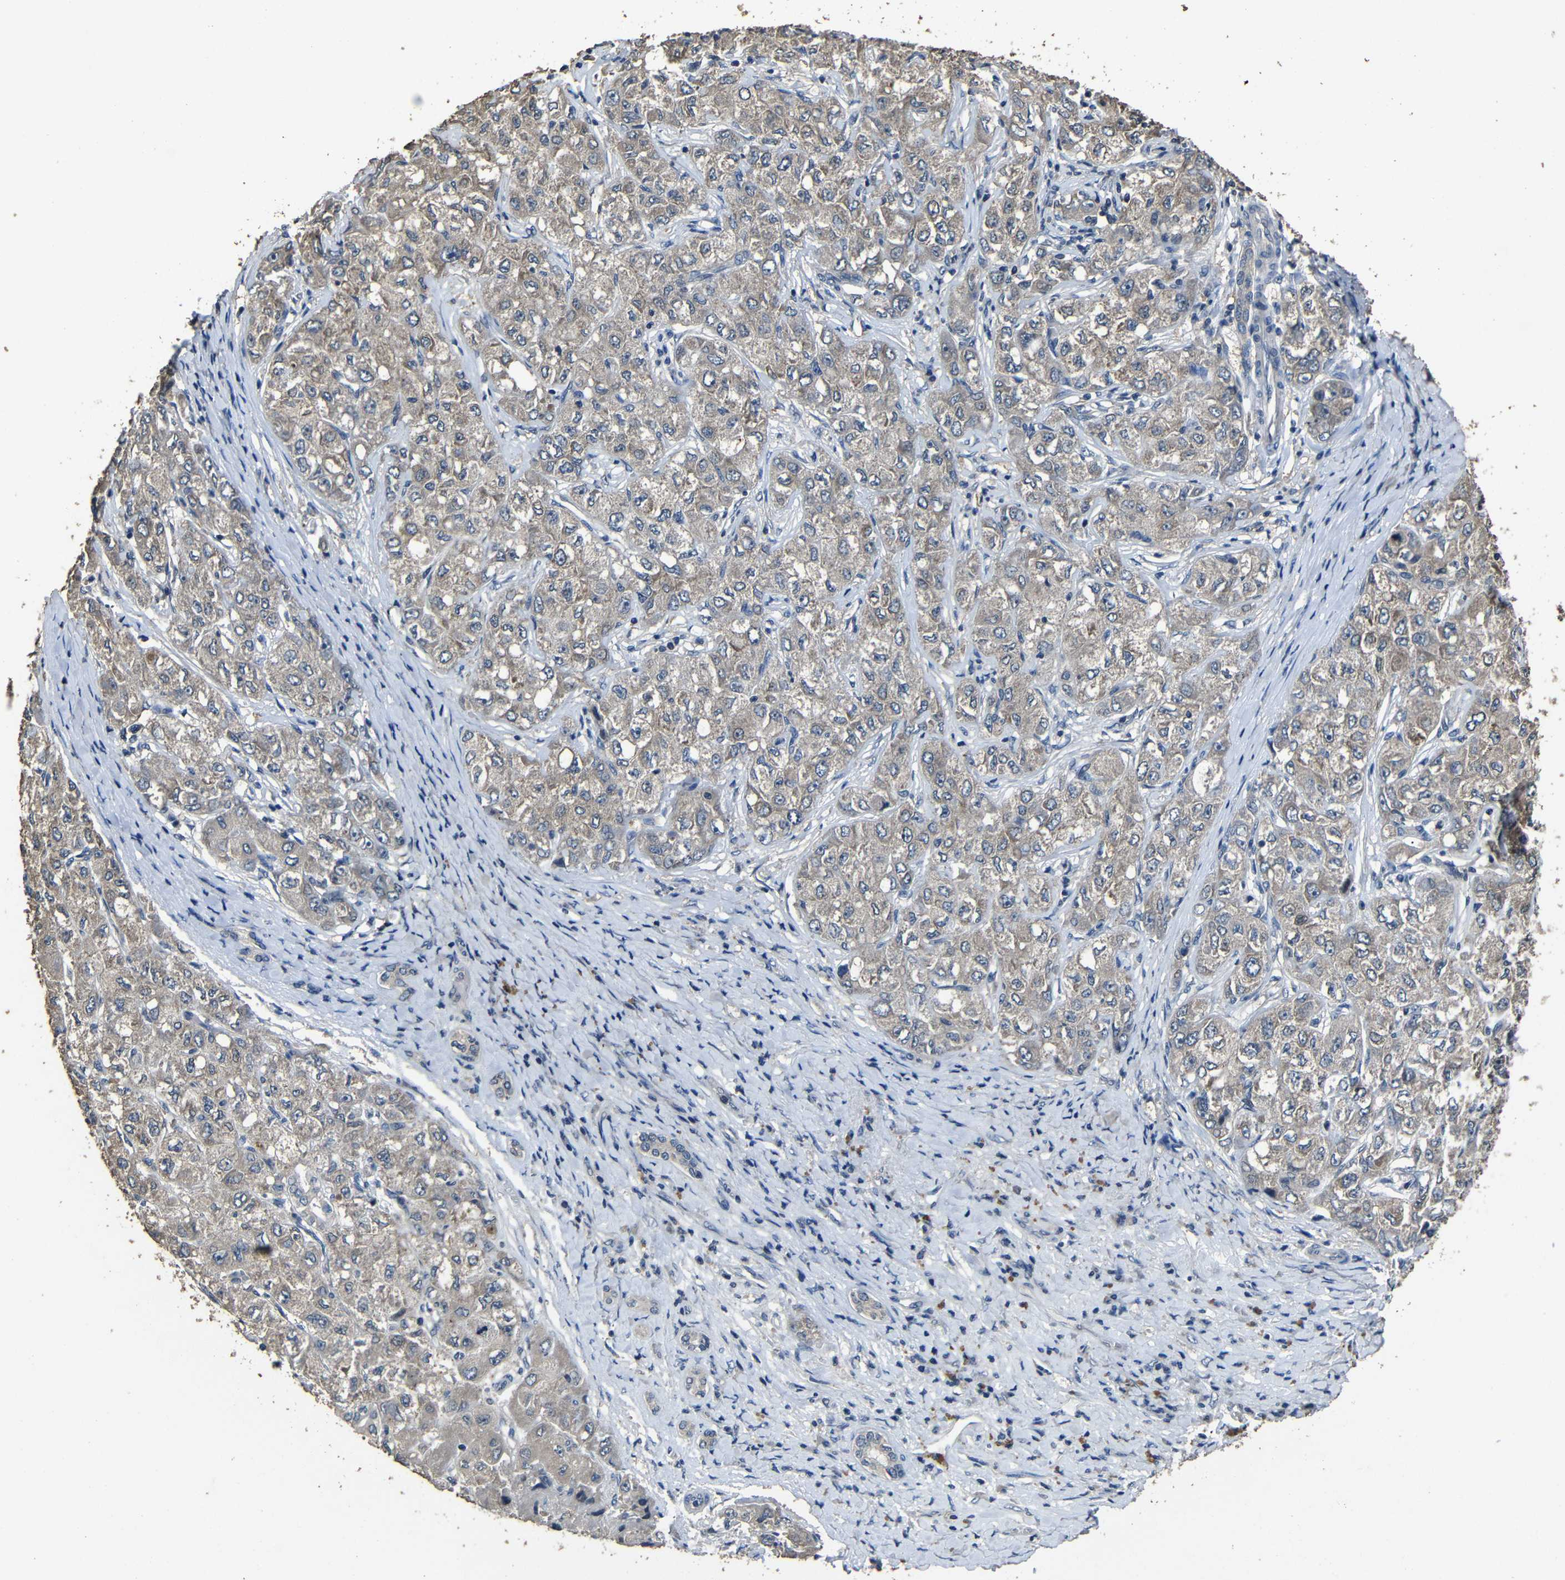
{"staining": {"intensity": "weak", "quantity": "<25%", "location": "cytoplasmic/membranous"}, "tissue": "liver cancer", "cell_type": "Tumor cells", "image_type": "cancer", "snomed": [{"axis": "morphology", "description": "Carcinoma, Hepatocellular, NOS"}, {"axis": "topography", "description": "Liver"}], "caption": "A high-resolution histopathology image shows immunohistochemistry staining of liver hepatocellular carcinoma, which displays no significant expression in tumor cells.", "gene": "C6orf89", "patient": {"sex": "male", "age": 80}}